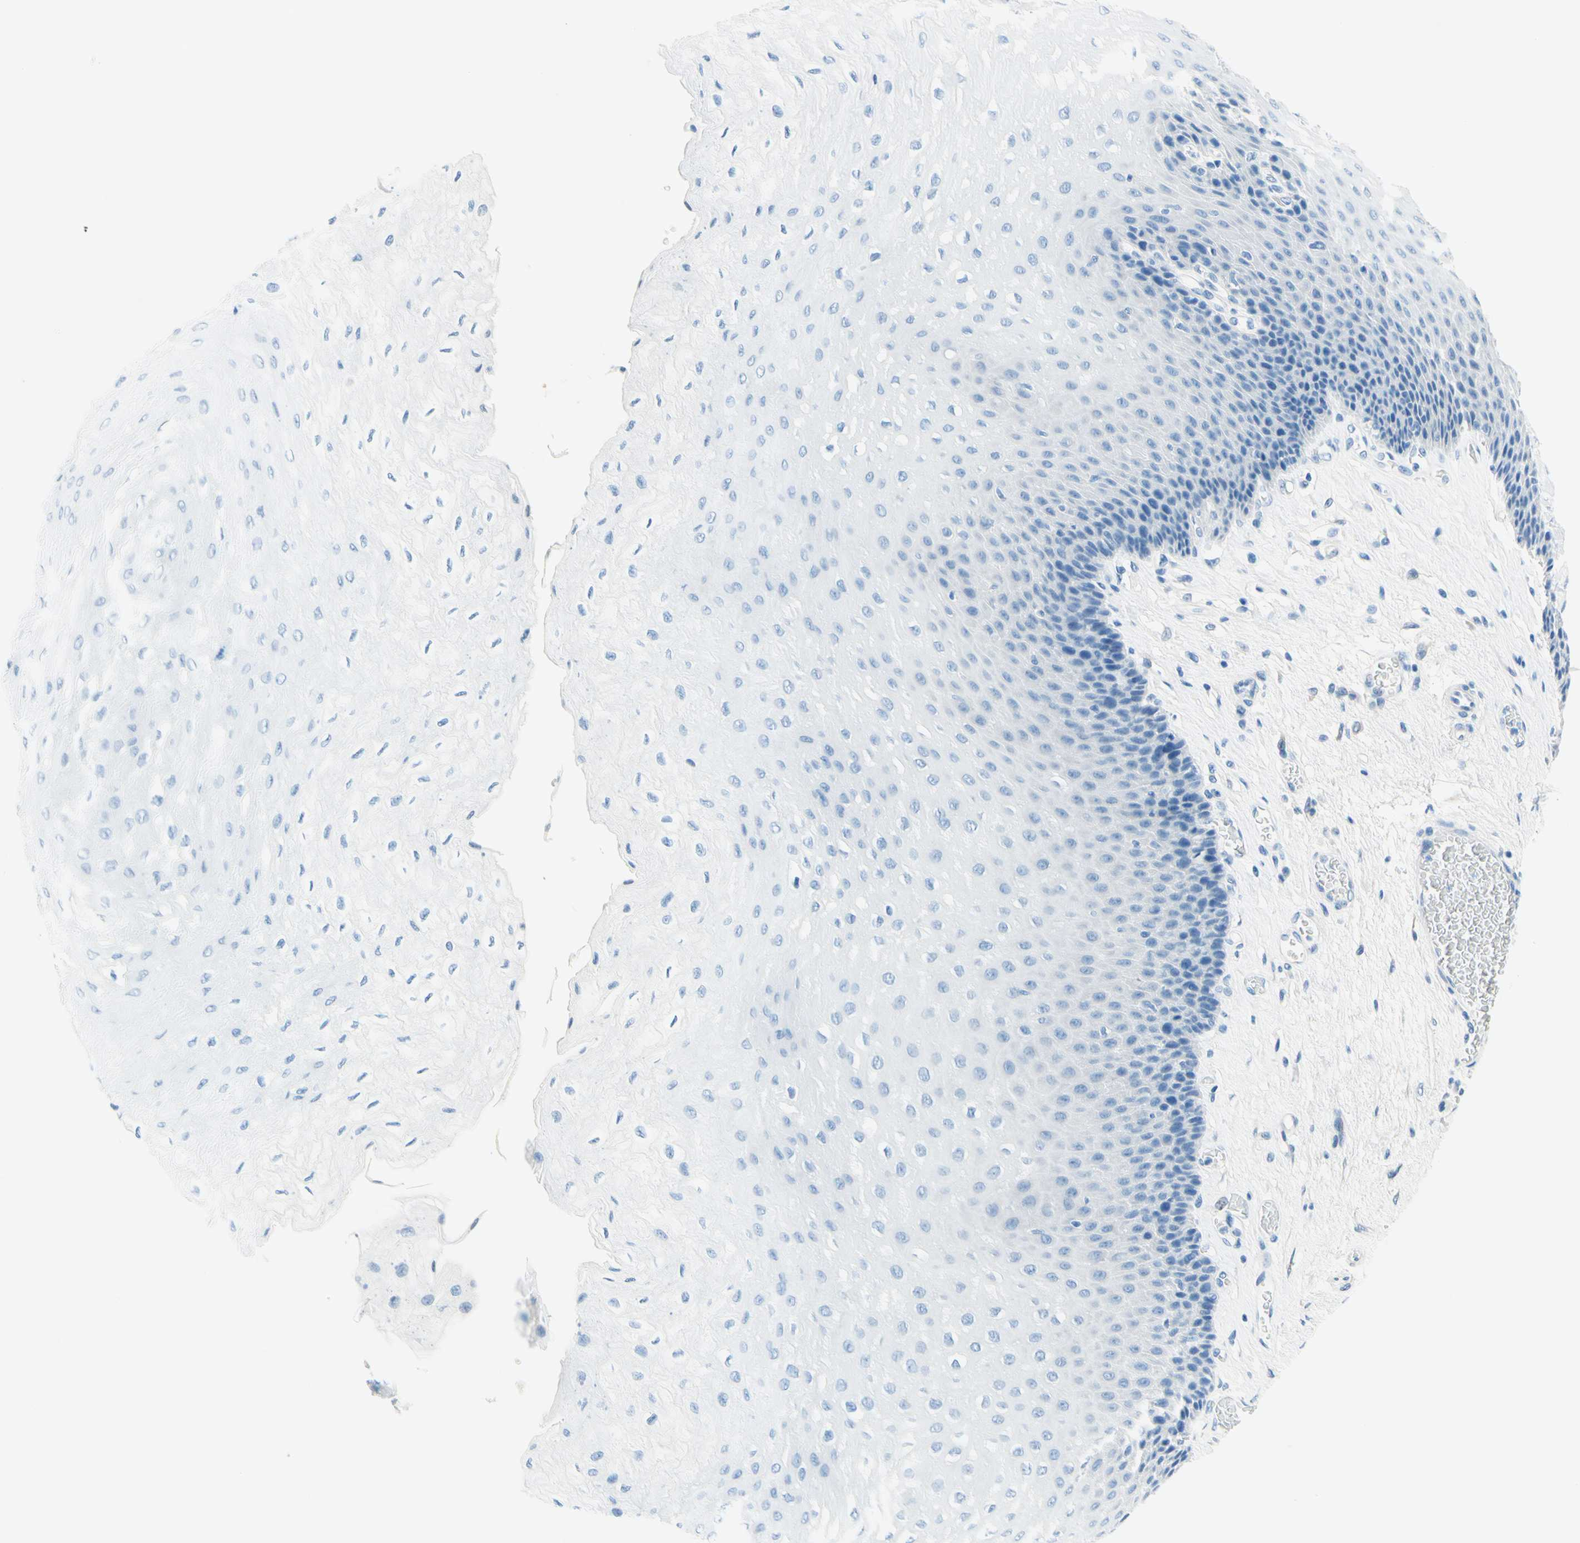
{"staining": {"intensity": "negative", "quantity": "none", "location": "none"}, "tissue": "esophagus", "cell_type": "Squamous epithelial cells", "image_type": "normal", "snomed": [{"axis": "morphology", "description": "Normal tissue, NOS"}, {"axis": "topography", "description": "Esophagus"}], "caption": "Immunohistochemical staining of benign esophagus reveals no significant staining in squamous epithelial cells. (DAB IHC visualized using brightfield microscopy, high magnification).", "gene": "PASD1", "patient": {"sex": "female", "age": 72}}